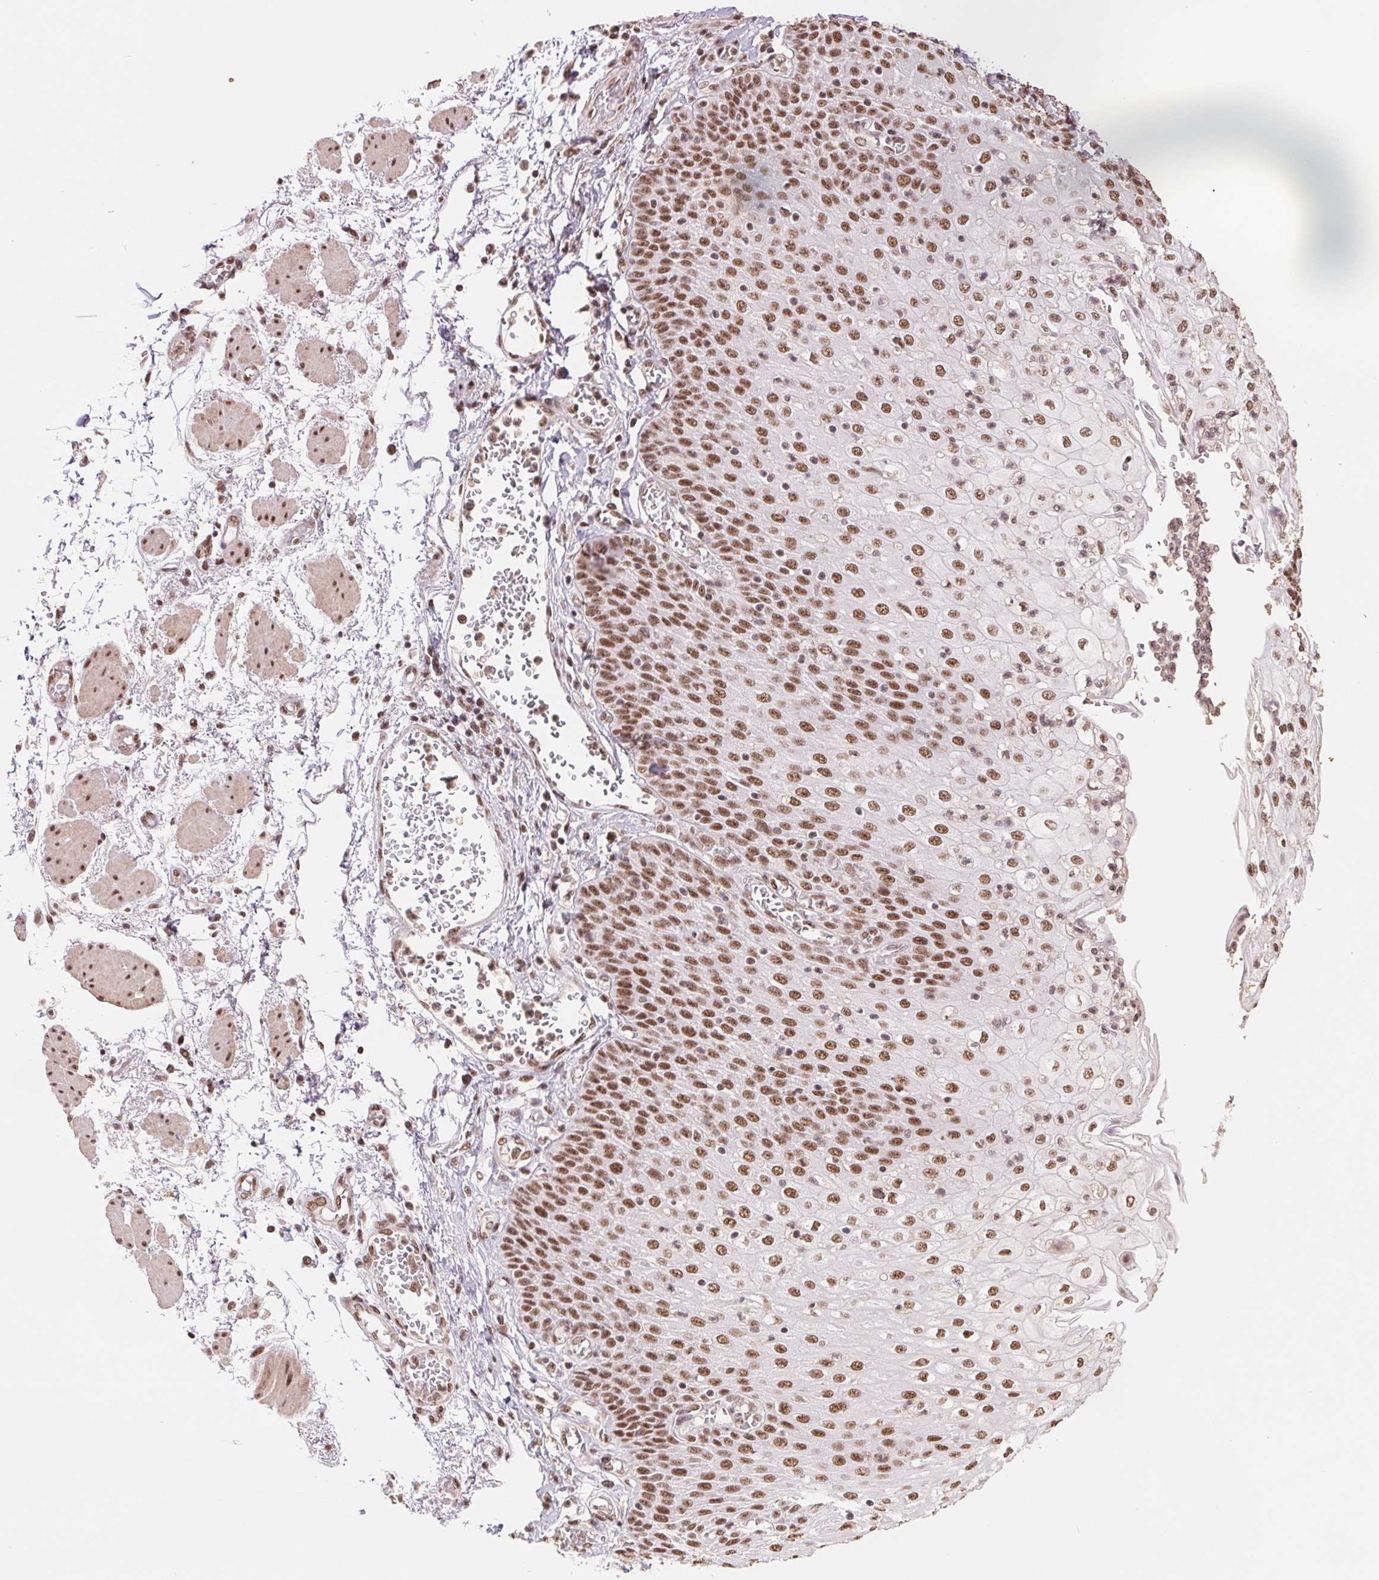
{"staining": {"intensity": "moderate", "quantity": ">75%", "location": "nuclear"}, "tissue": "esophagus", "cell_type": "Squamous epithelial cells", "image_type": "normal", "snomed": [{"axis": "morphology", "description": "Normal tissue, NOS"}, {"axis": "morphology", "description": "Adenocarcinoma, NOS"}, {"axis": "topography", "description": "Esophagus"}], "caption": "Immunohistochemistry (IHC) (DAB) staining of unremarkable human esophagus demonstrates moderate nuclear protein staining in approximately >75% of squamous epithelial cells.", "gene": "SREK1", "patient": {"sex": "male", "age": 81}}